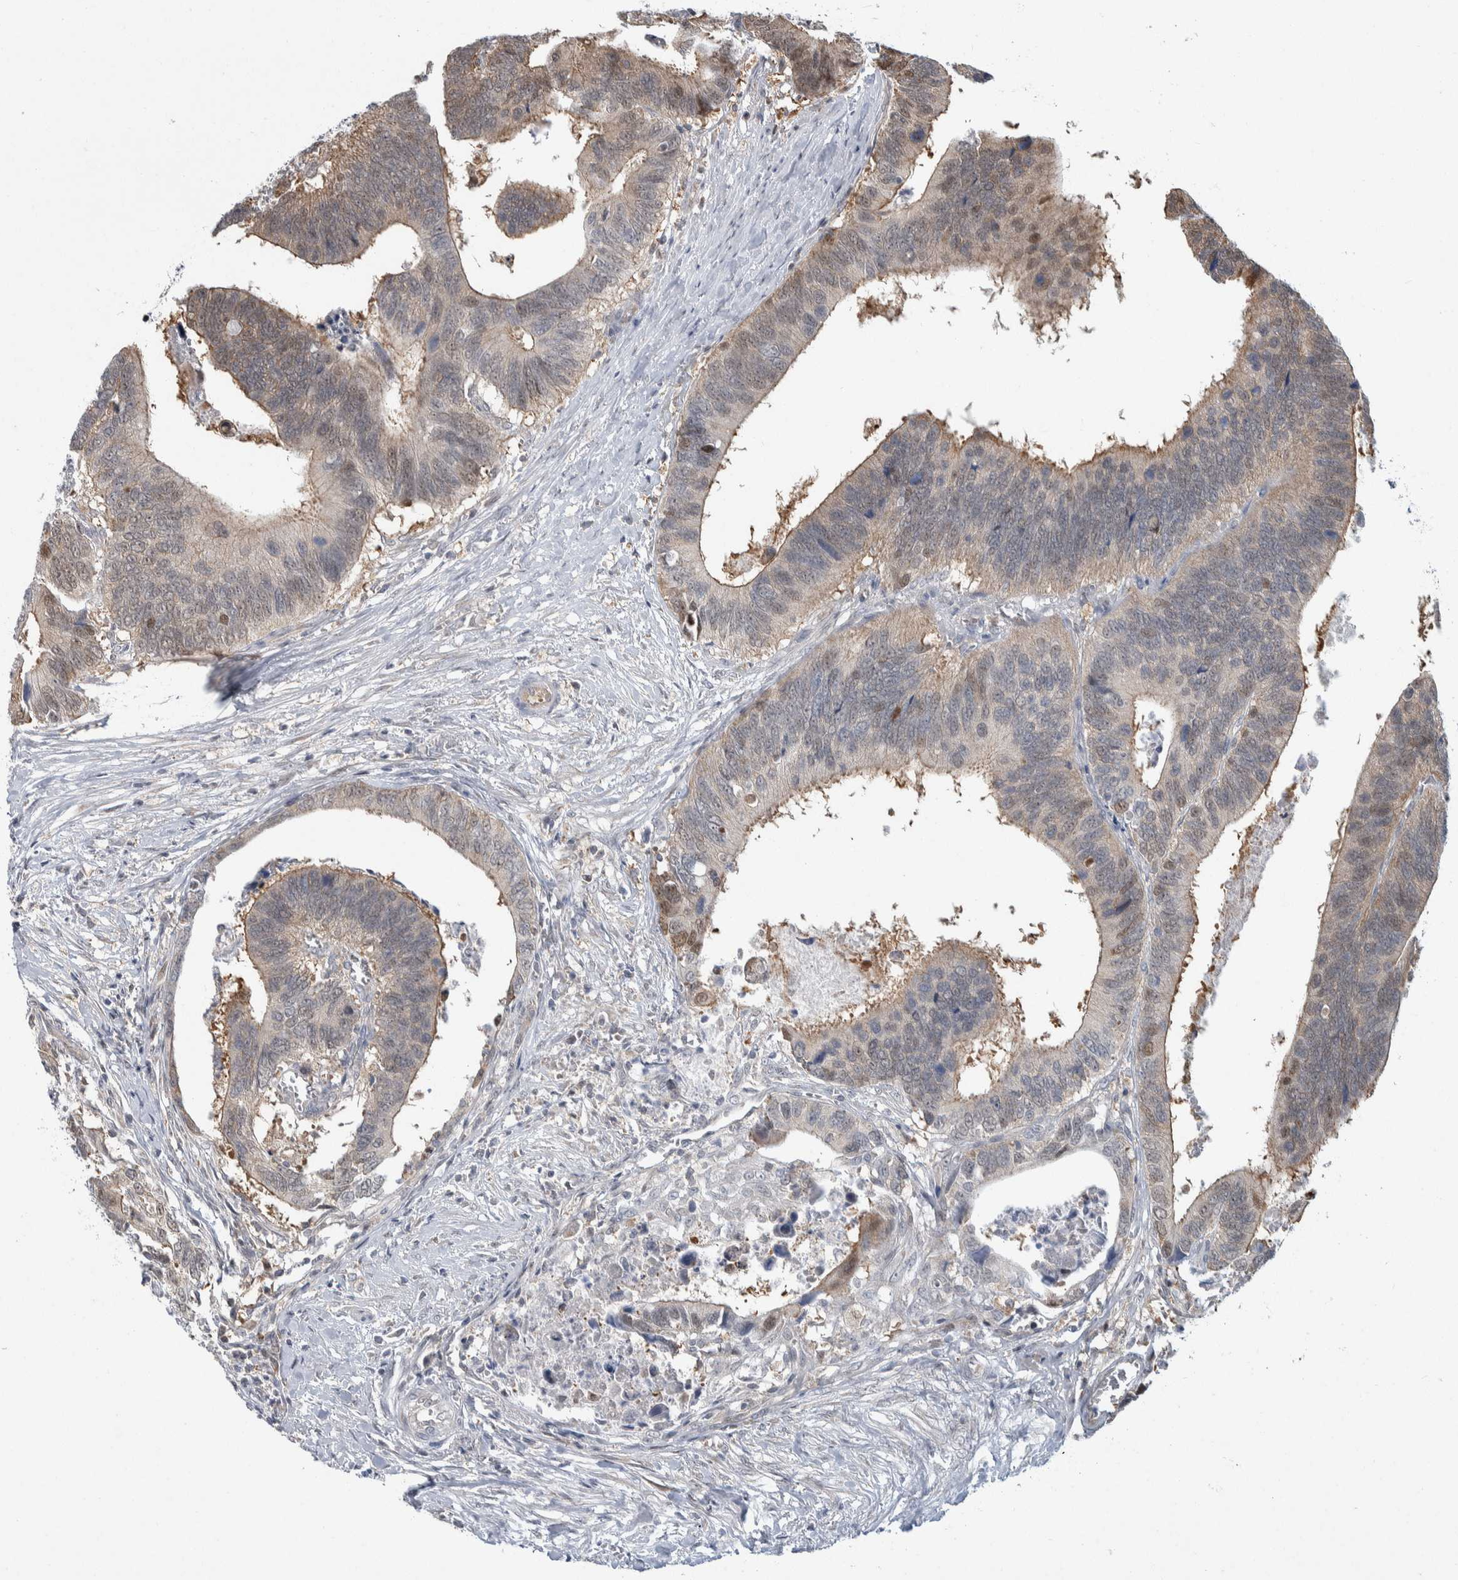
{"staining": {"intensity": "weak", "quantity": "<25%", "location": "cytoplasmic/membranous,nuclear"}, "tissue": "colorectal cancer", "cell_type": "Tumor cells", "image_type": "cancer", "snomed": [{"axis": "morphology", "description": "Adenocarcinoma, NOS"}, {"axis": "topography", "description": "Colon"}], "caption": "High magnification brightfield microscopy of adenocarcinoma (colorectal) stained with DAB (3,3'-diaminobenzidine) (brown) and counterstained with hematoxylin (blue): tumor cells show no significant positivity.", "gene": "PTPA", "patient": {"sex": "male", "age": 72}}